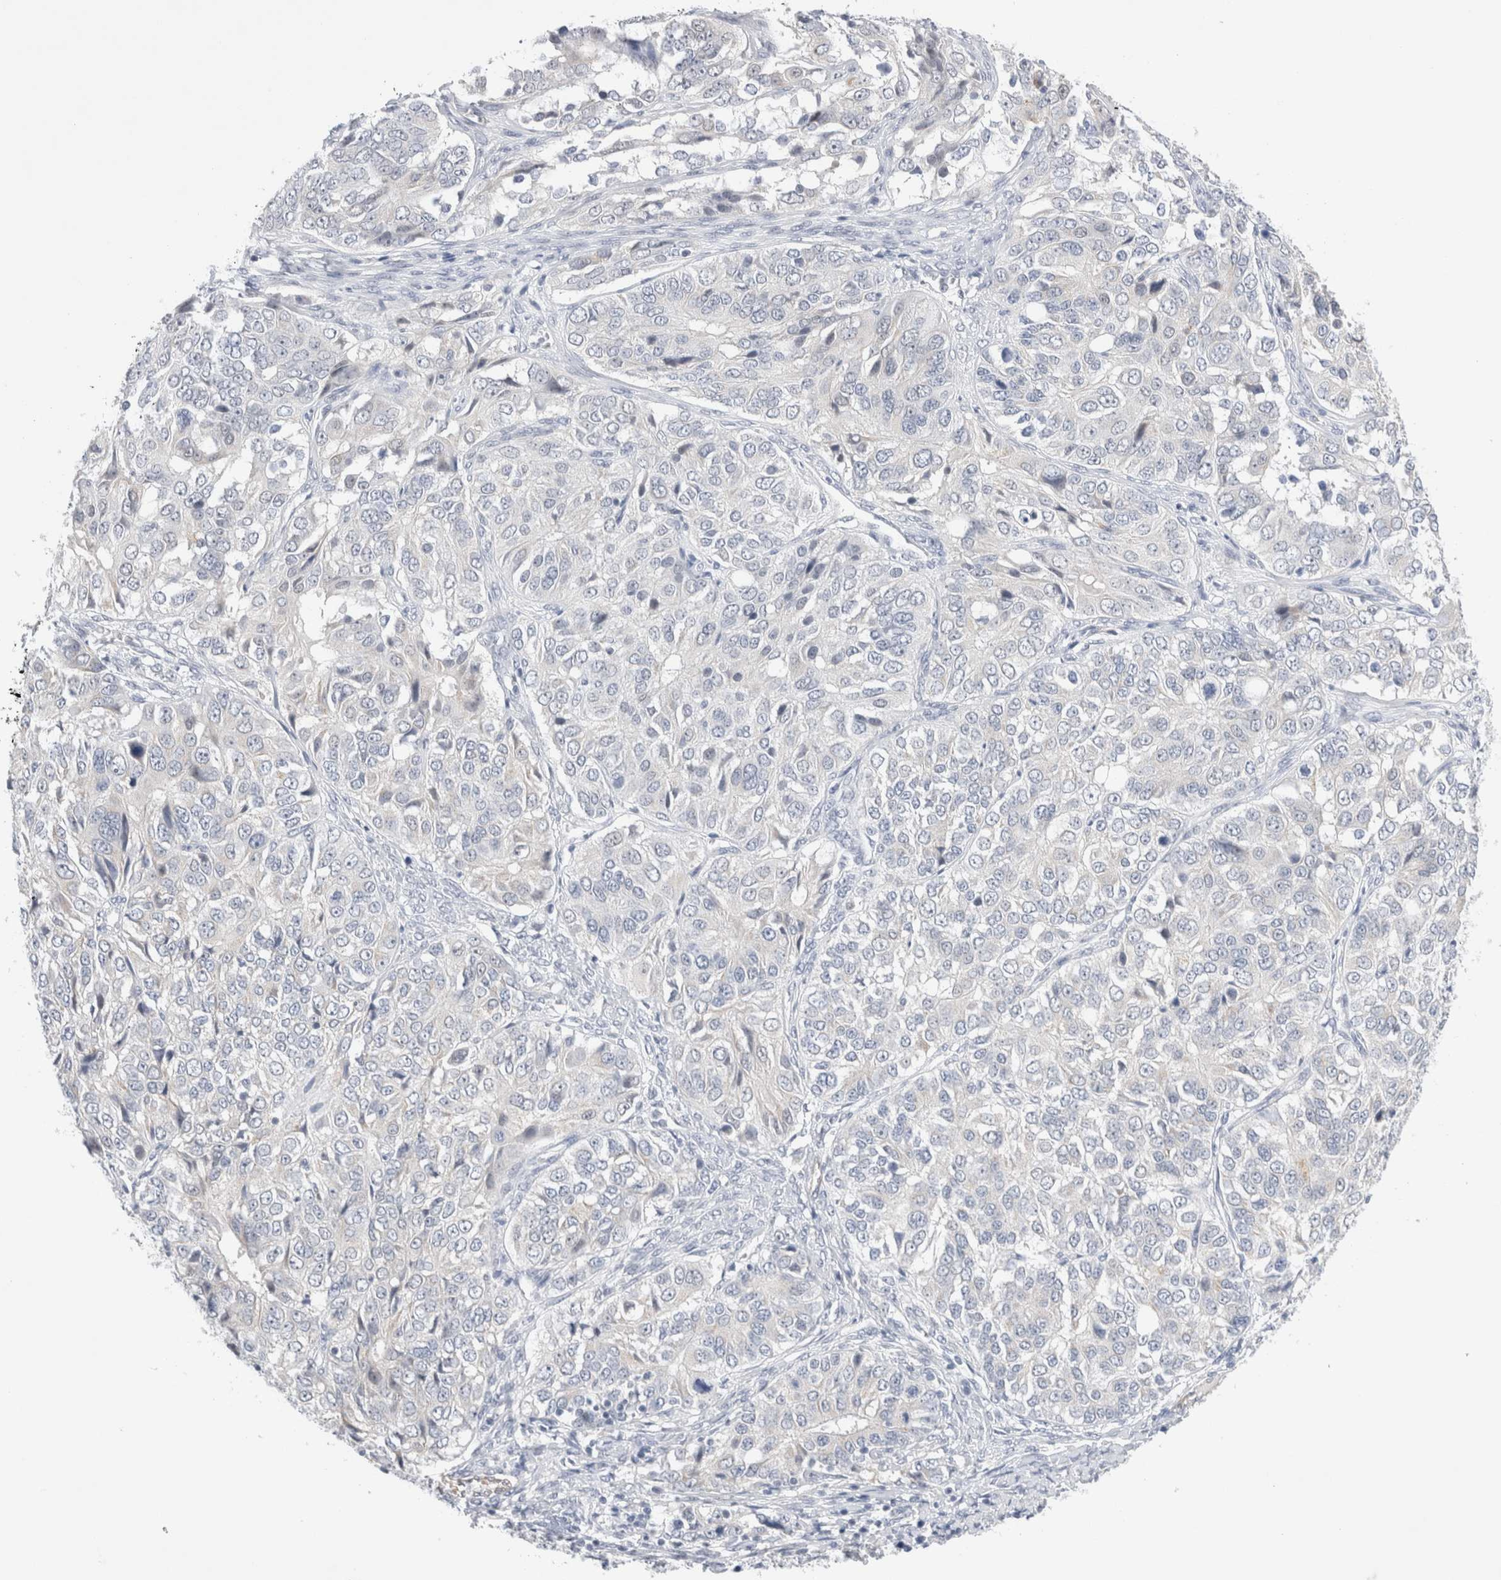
{"staining": {"intensity": "negative", "quantity": "none", "location": "none"}, "tissue": "ovarian cancer", "cell_type": "Tumor cells", "image_type": "cancer", "snomed": [{"axis": "morphology", "description": "Carcinoma, endometroid"}, {"axis": "topography", "description": "Ovary"}], "caption": "Tumor cells show no significant protein expression in ovarian cancer. (Stains: DAB immunohistochemistry (IHC) with hematoxylin counter stain, Microscopy: brightfield microscopy at high magnification).", "gene": "SLC22A12", "patient": {"sex": "female", "age": 51}}